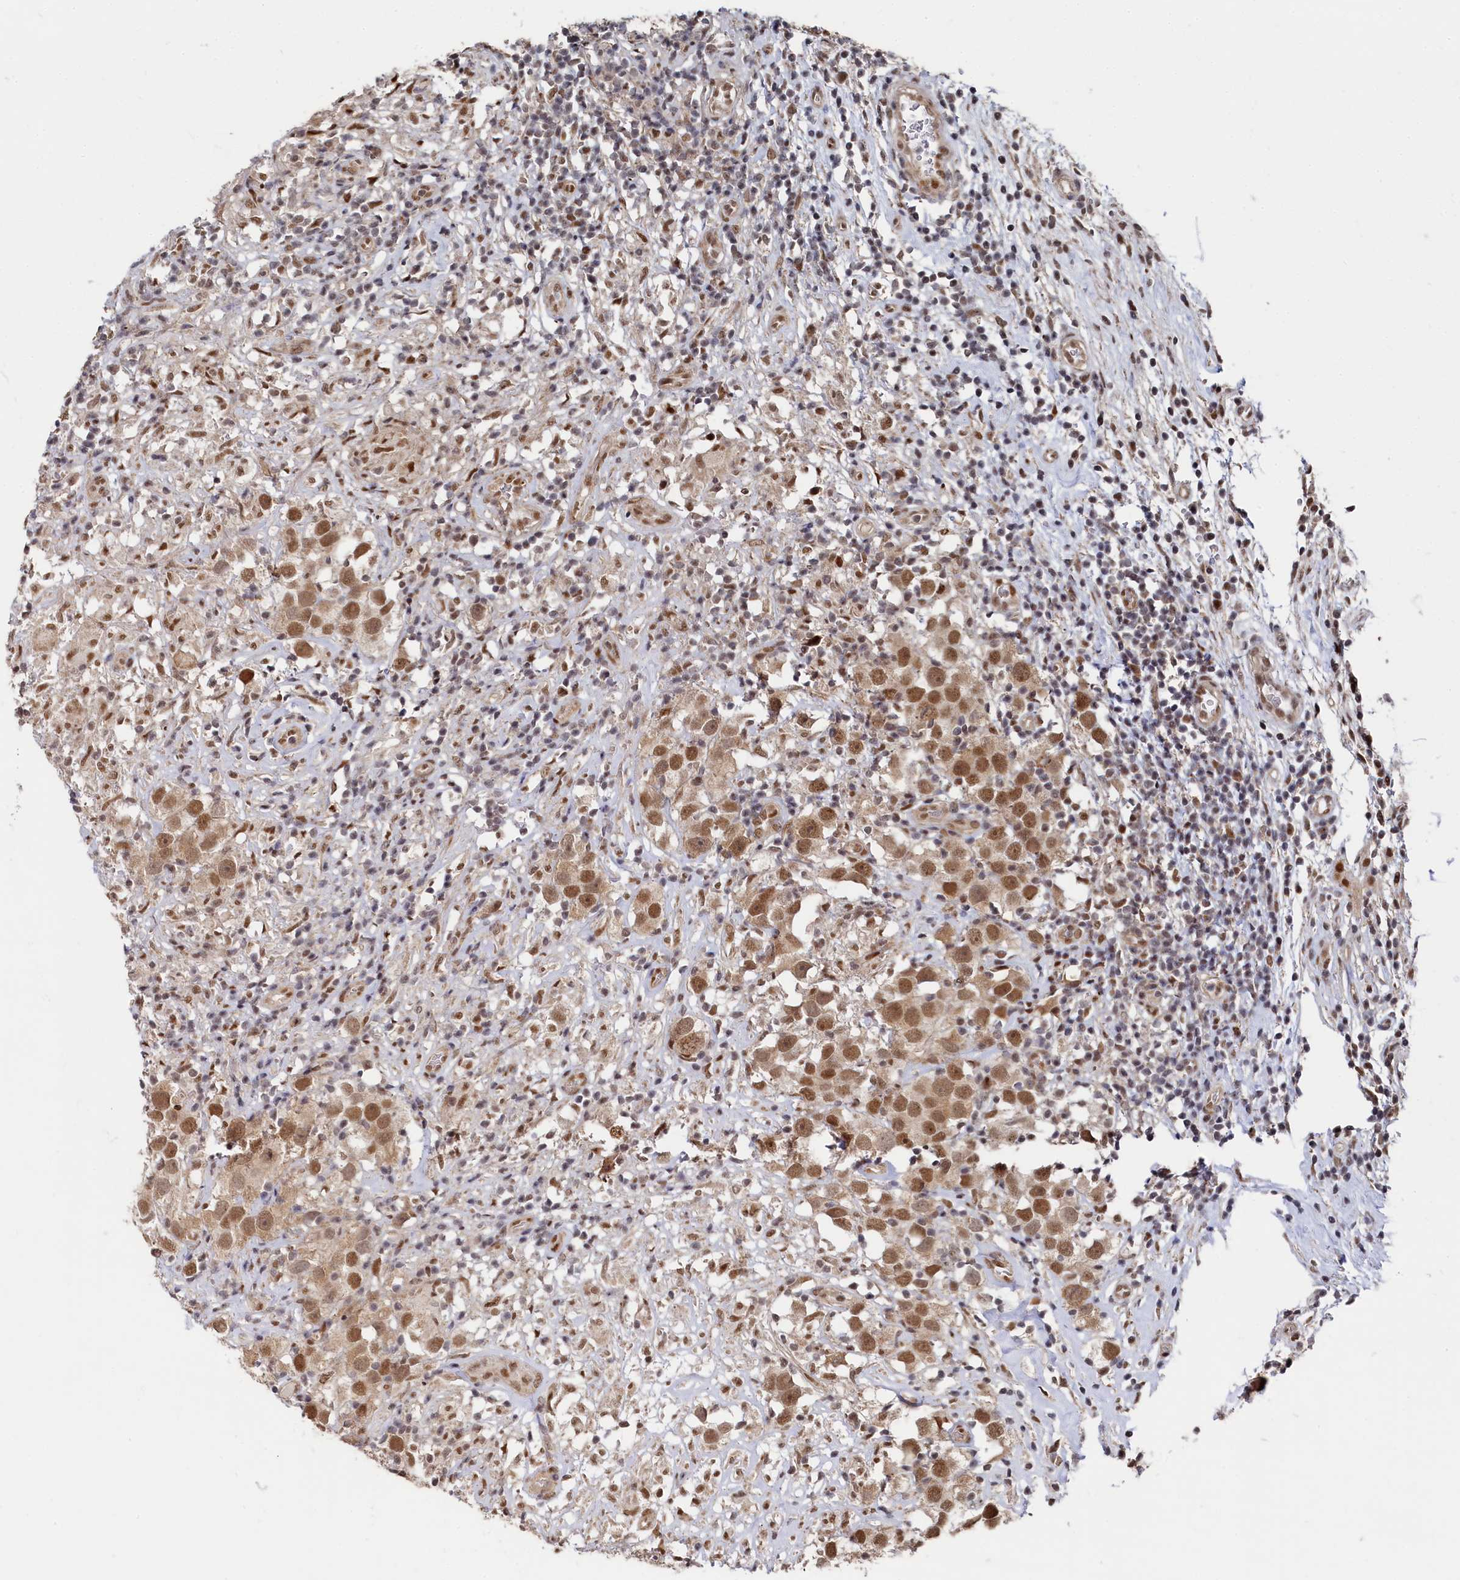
{"staining": {"intensity": "moderate", "quantity": ">75%", "location": "nuclear"}, "tissue": "testis cancer", "cell_type": "Tumor cells", "image_type": "cancer", "snomed": [{"axis": "morphology", "description": "Seminoma, NOS"}, {"axis": "topography", "description": "Testis"}], "caption": "Testis cancer (seminoma) tissue displays moderate nuclear staining in about >75% of tumor cells", "gene": "BUB3", "patient": {"sex": "male", "age": 49}}